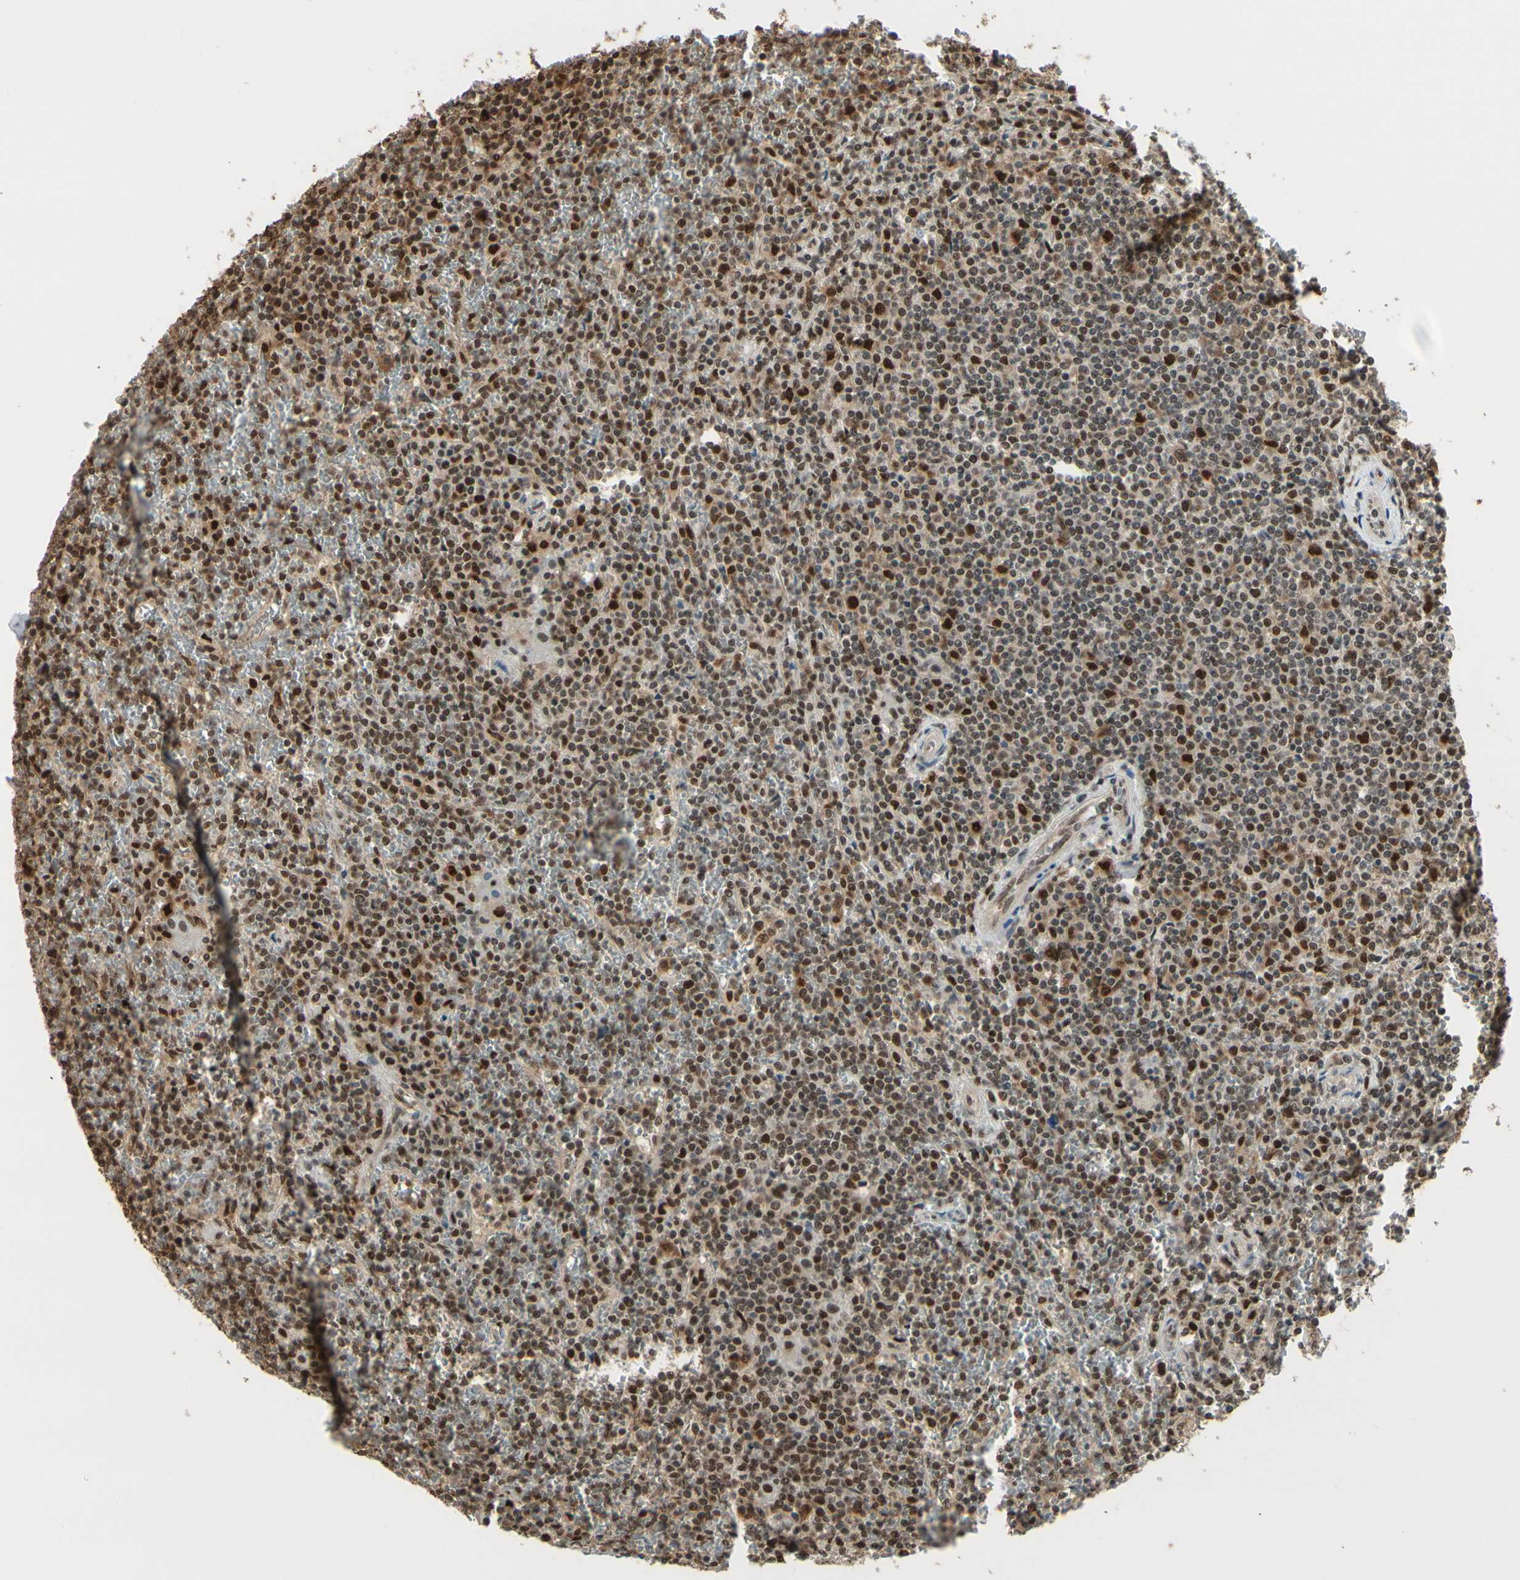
{"staining": {"intensity": "strong", "quantity": ">75%", "location": "cytoplasmic/membranous,nuclear"}, "tissue": "lymphoma", "cell_type": "Tumor cells", "image_type": "cancer", "snomed": [{"axis": "morphology", "description": "Malignant lymphoma, non-Hodgkin's type, Low grade"}, {"axis": "topography", "description": "Spleen"}], "caption": "A micrograph of human lymphoma stained for a protein demonstrates strong cytoplasmic/membranous and nuclear brown staining in tumor cells.", "gene": "HSF1", "patient": {"sex": "female", "age": 19}}